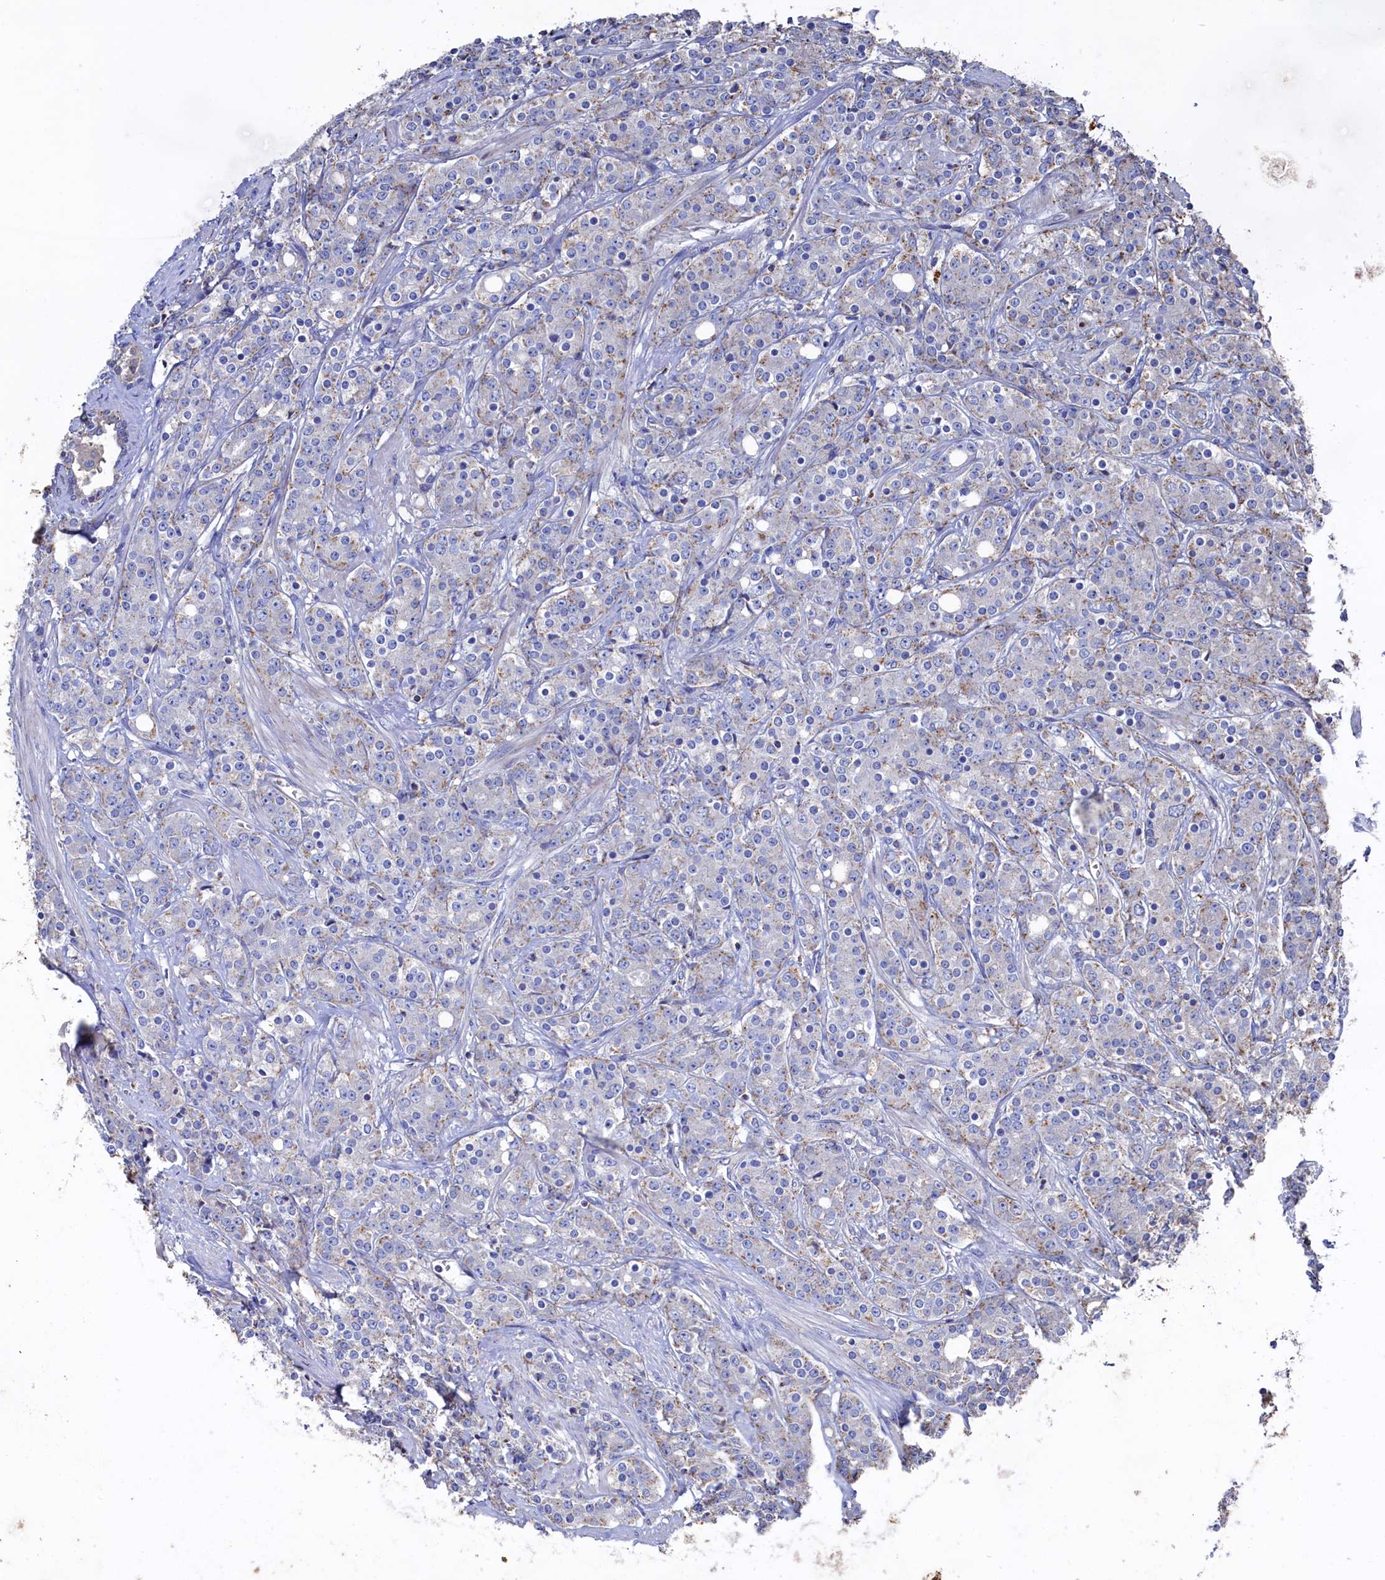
{"staining": {"intensity": "weak", "quantity": "<25%", "location": "cytoplasmic/membranous"}, "tissue": "prostate cancer", "cell_type": "Tumor cells", "image_type": "cancer", "snomed": [{"axis": "morphology", "description": "Adenocarcinoma, High grade"}, {"axis": "topography", "description": "Prostate"}], "caption": "This is an IHC histopathology image of human prostate cancer. There is no expression in tumor cells.", "gene": "TK2", "patient": {"sex": "male", "age": 62}}